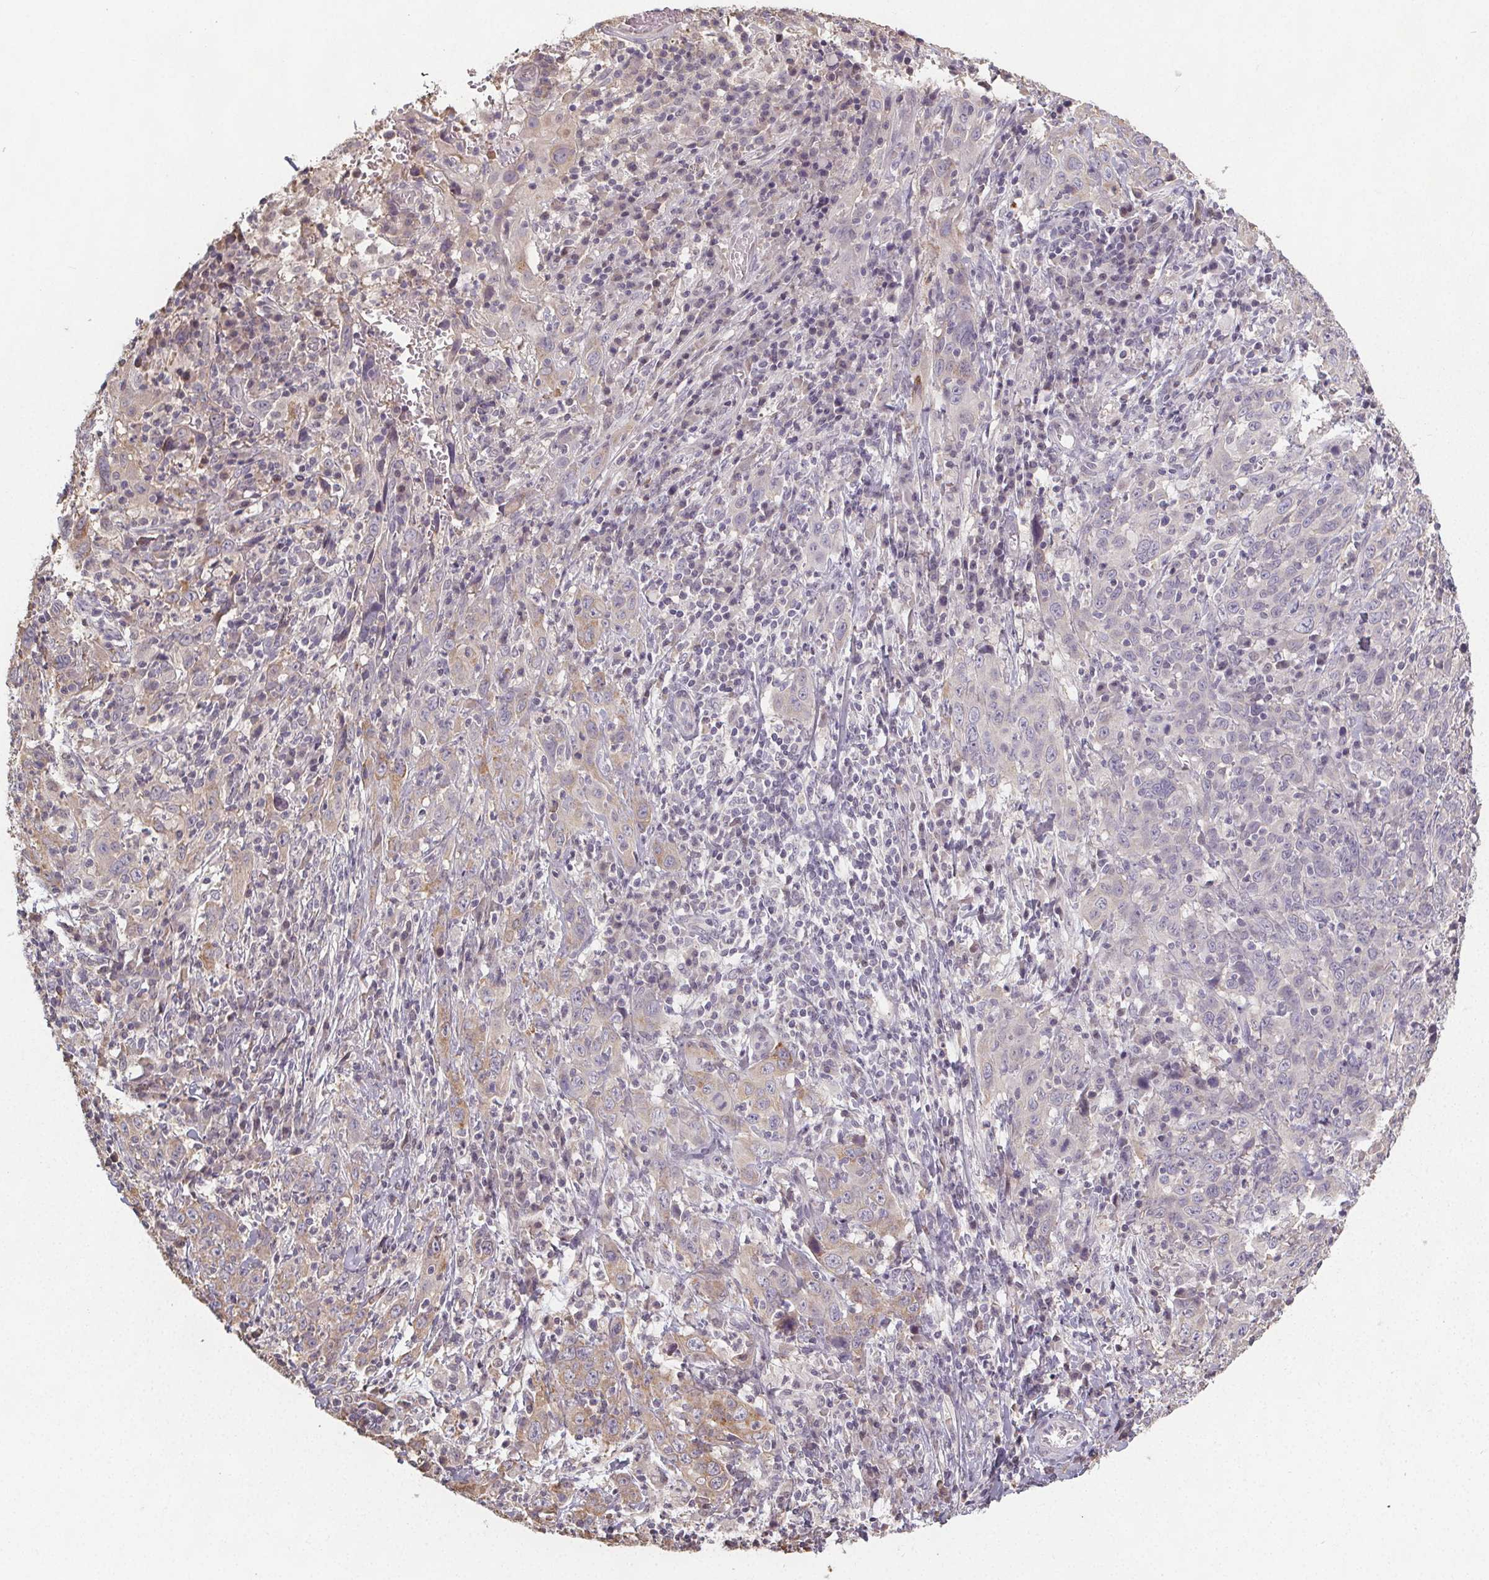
{"staining": {"intensity": "negative", "quantity": "none", "location": "none"}, "tissue": "cervical cancer", "cell_type": "Tumor cells", "image_type": "cancer", "snomed": [{"axis": "morphology", "description": "Squamous cell carcinoma, NOS"}, {"axis": "topography", "description": "Cervix"}], "caption": "Cervical squamous cell carcinoma stained for a protein using immunohistochemistry (IHC) exhibits no positivity tumor cells.", "gene": "SLC26A2", "patient": {"sex": "female", "age": 46}}